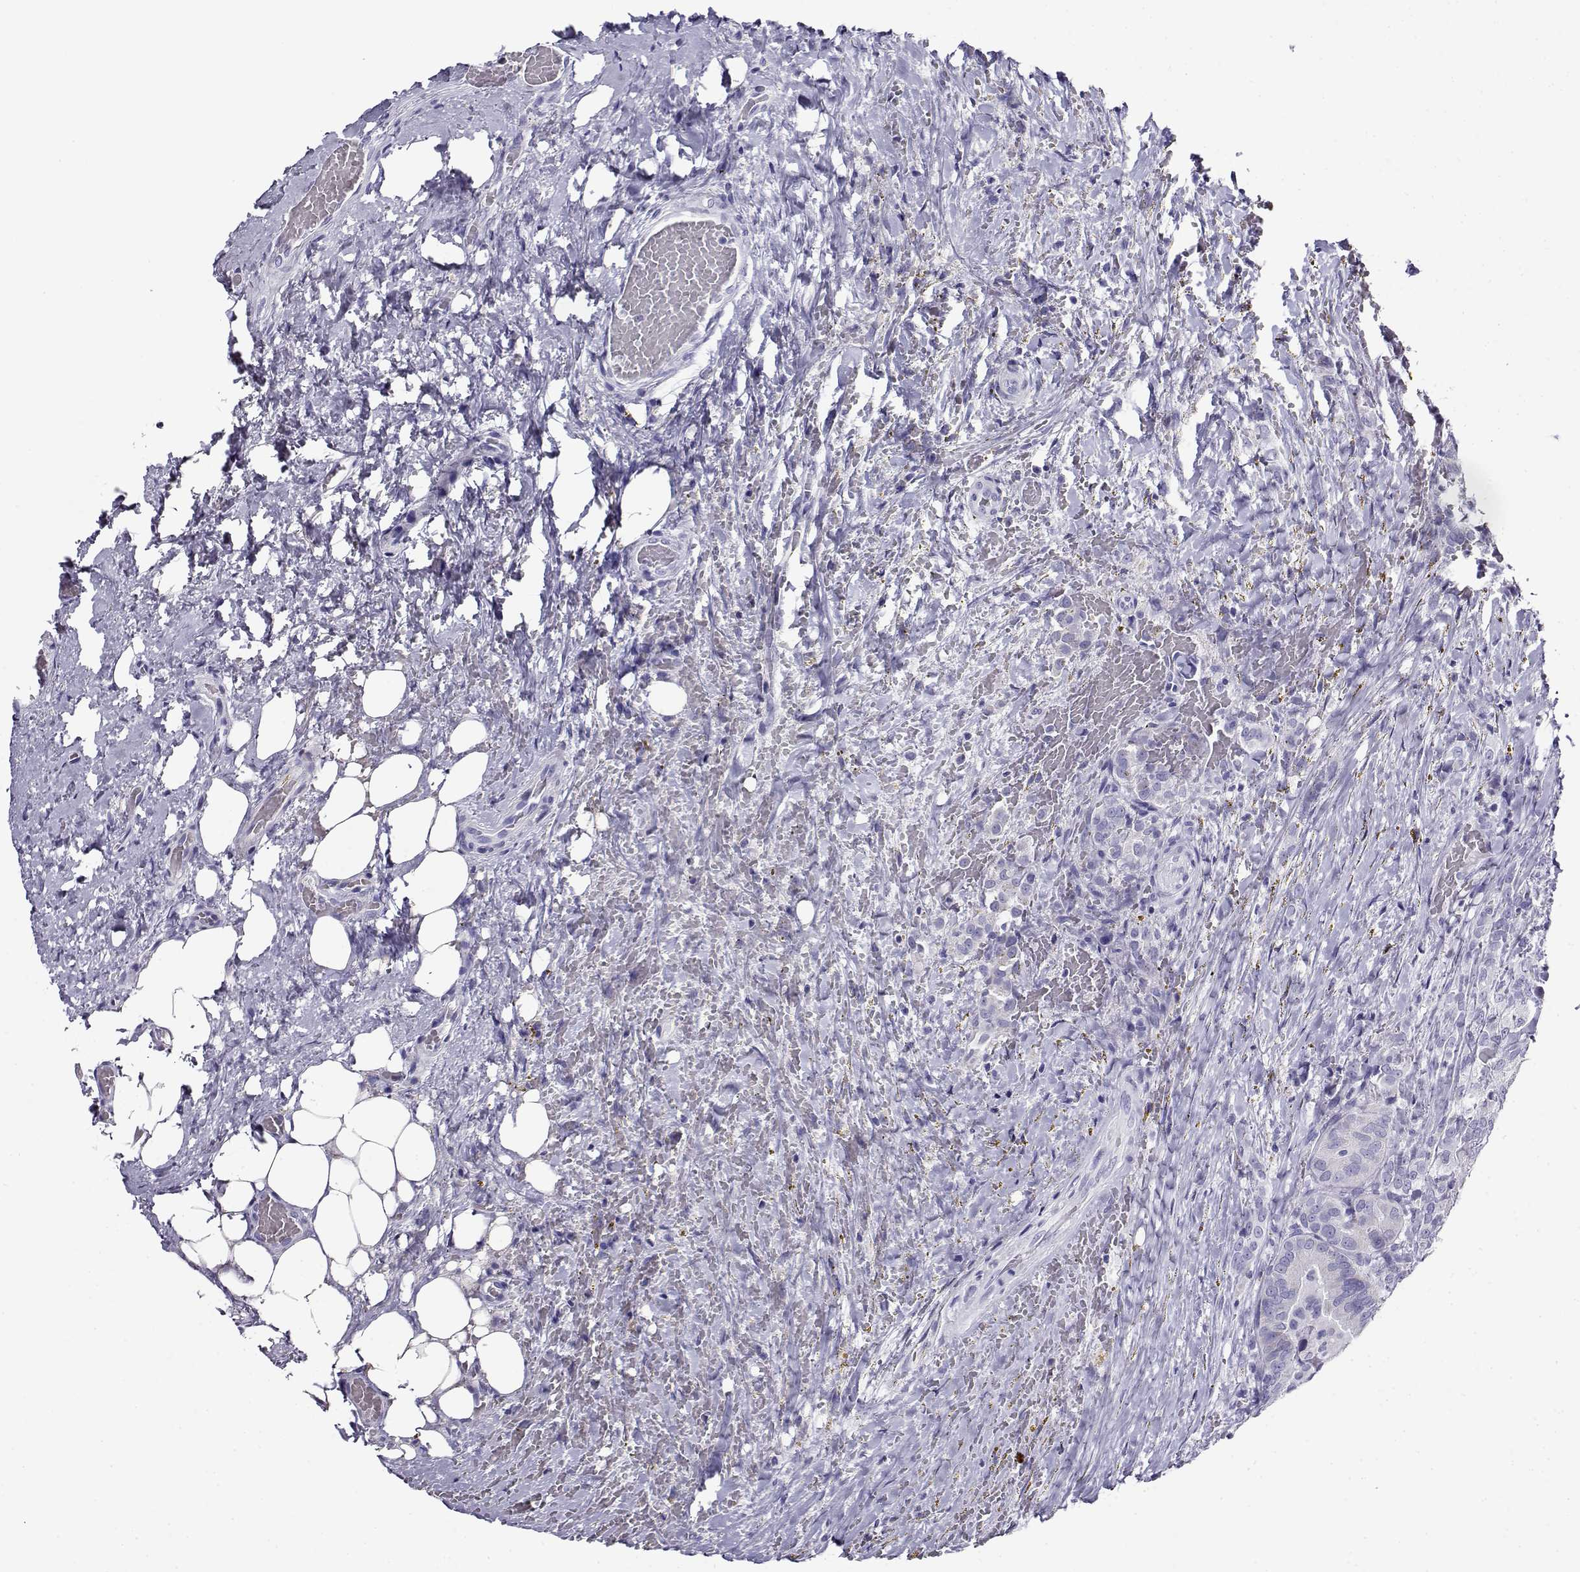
{"staining": {"intensity": "negative", "quantity": "none", "location": "none"}, "tissue": "thyroid cancer", "cell_type": "Tumor cells", "image_type": "cancer", "snomed": [{"axis": "morphology", "description": "Papillary adenocarcinoma, NOS"}, {"axis": "topography", "description": "Thyroid gland"}], "caption": "Papillary adenocarcinoma (thyroid) stained for a protein using immunohistochemistry (IHC) reveals no positivity tumor cells.", "gene": "CABS1", "patient": {"sex": "male", "age": 61}}